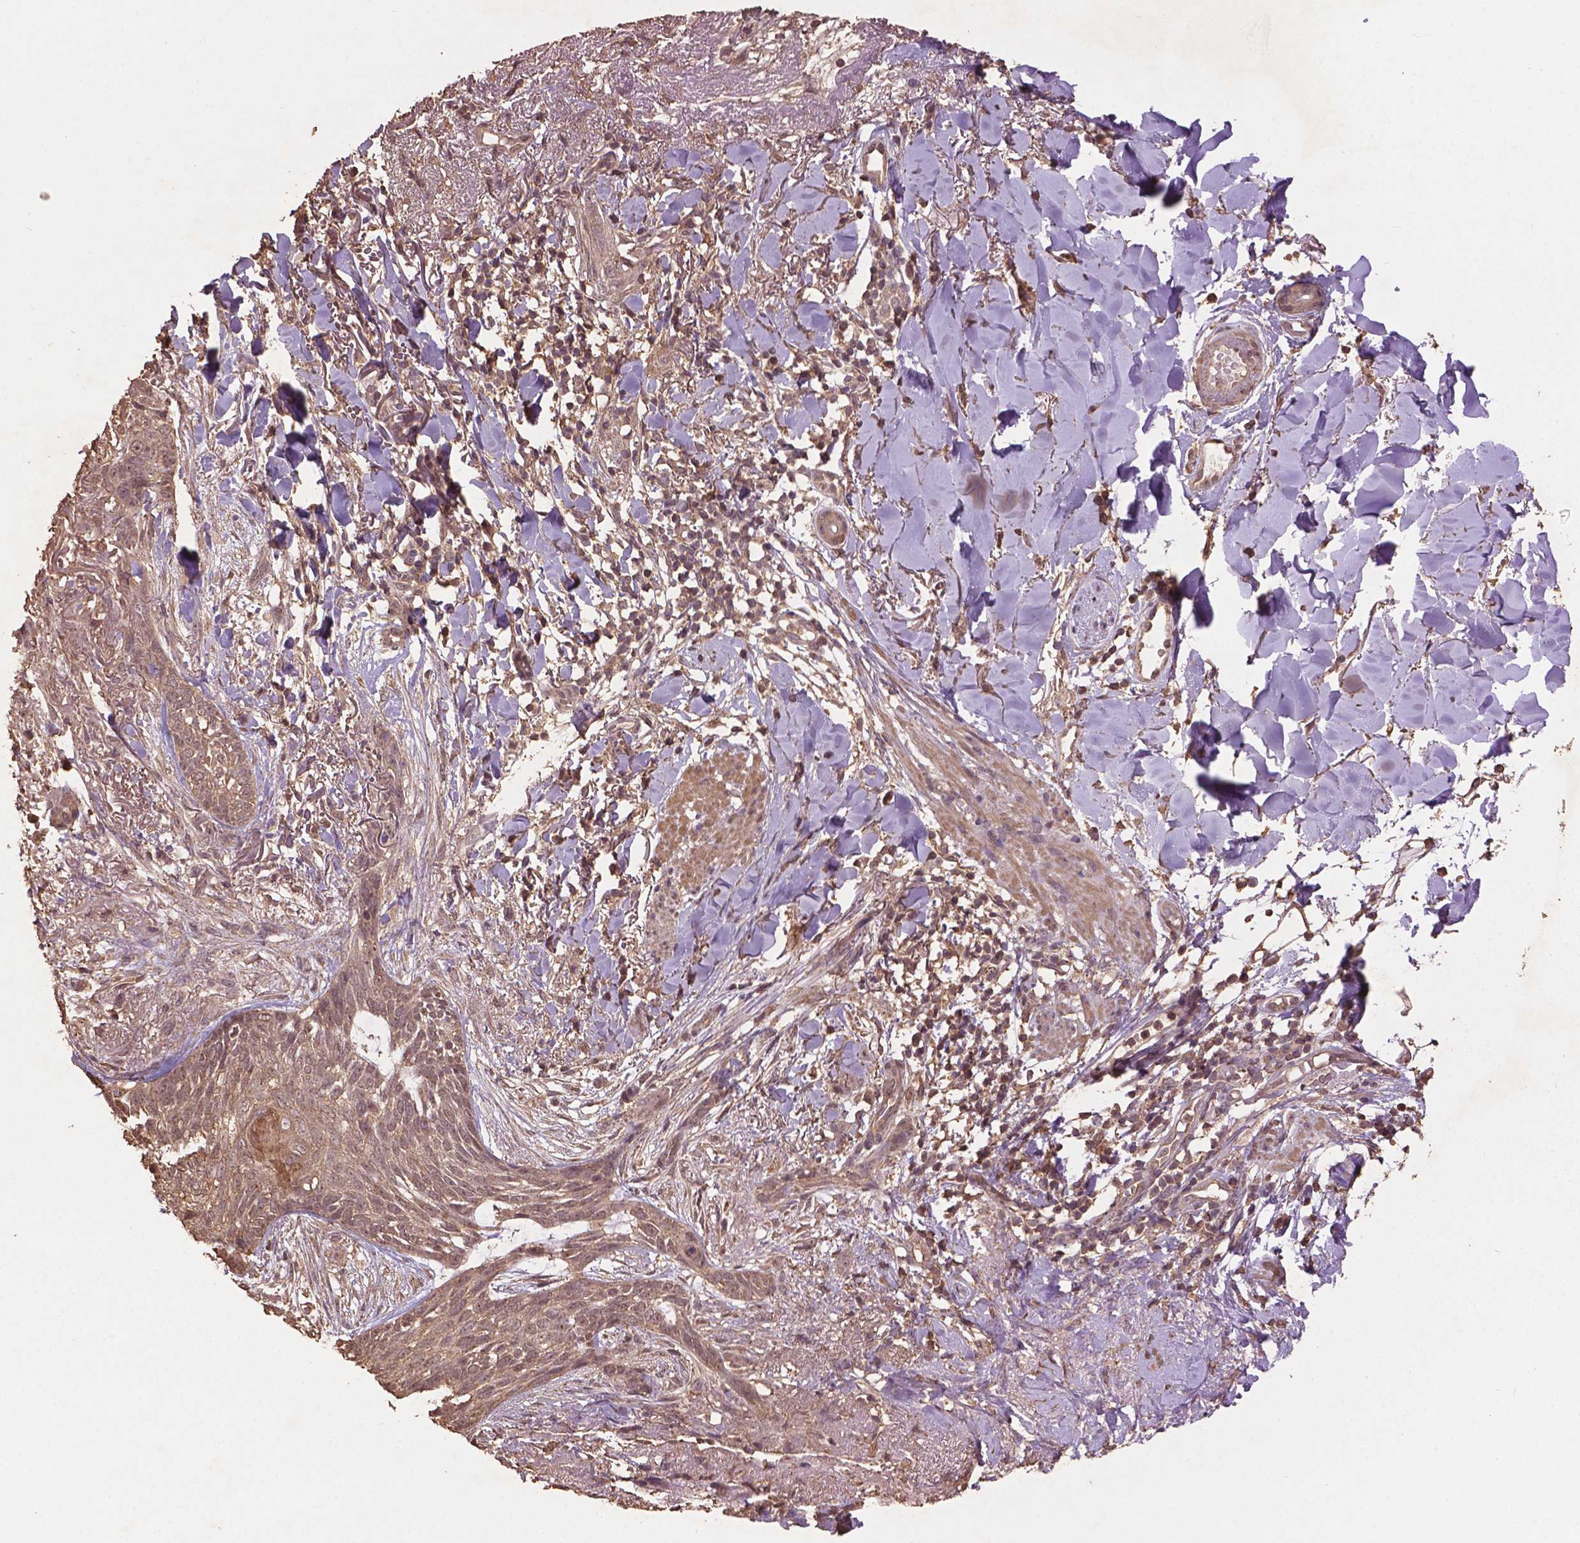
{"staining": {"intensity": "weak", "quantity": "25%-75%", "location": "cytoplasmic/membranous"}, "tissue": "skin cancer", "cell_type": "Tumor cells", "image_type": "cancer", "snomed": [{"axis": "morphology", "description": "Normal tissue, NOS"}, {"axis": "morphology", "description": "Basal cell carcinoma"}, {"axis": "topography", "description": "Skin"}], "caption": "High-power microscopy captured an immunohistochemistry (IHC) image of skin basal cell carcinoma, revealing weak cytoplasmic/membranous positivity in about 25%-75% of tumor cells.", "gene": "BABAM1", "patient": {"sex": "male", "age": 84}}